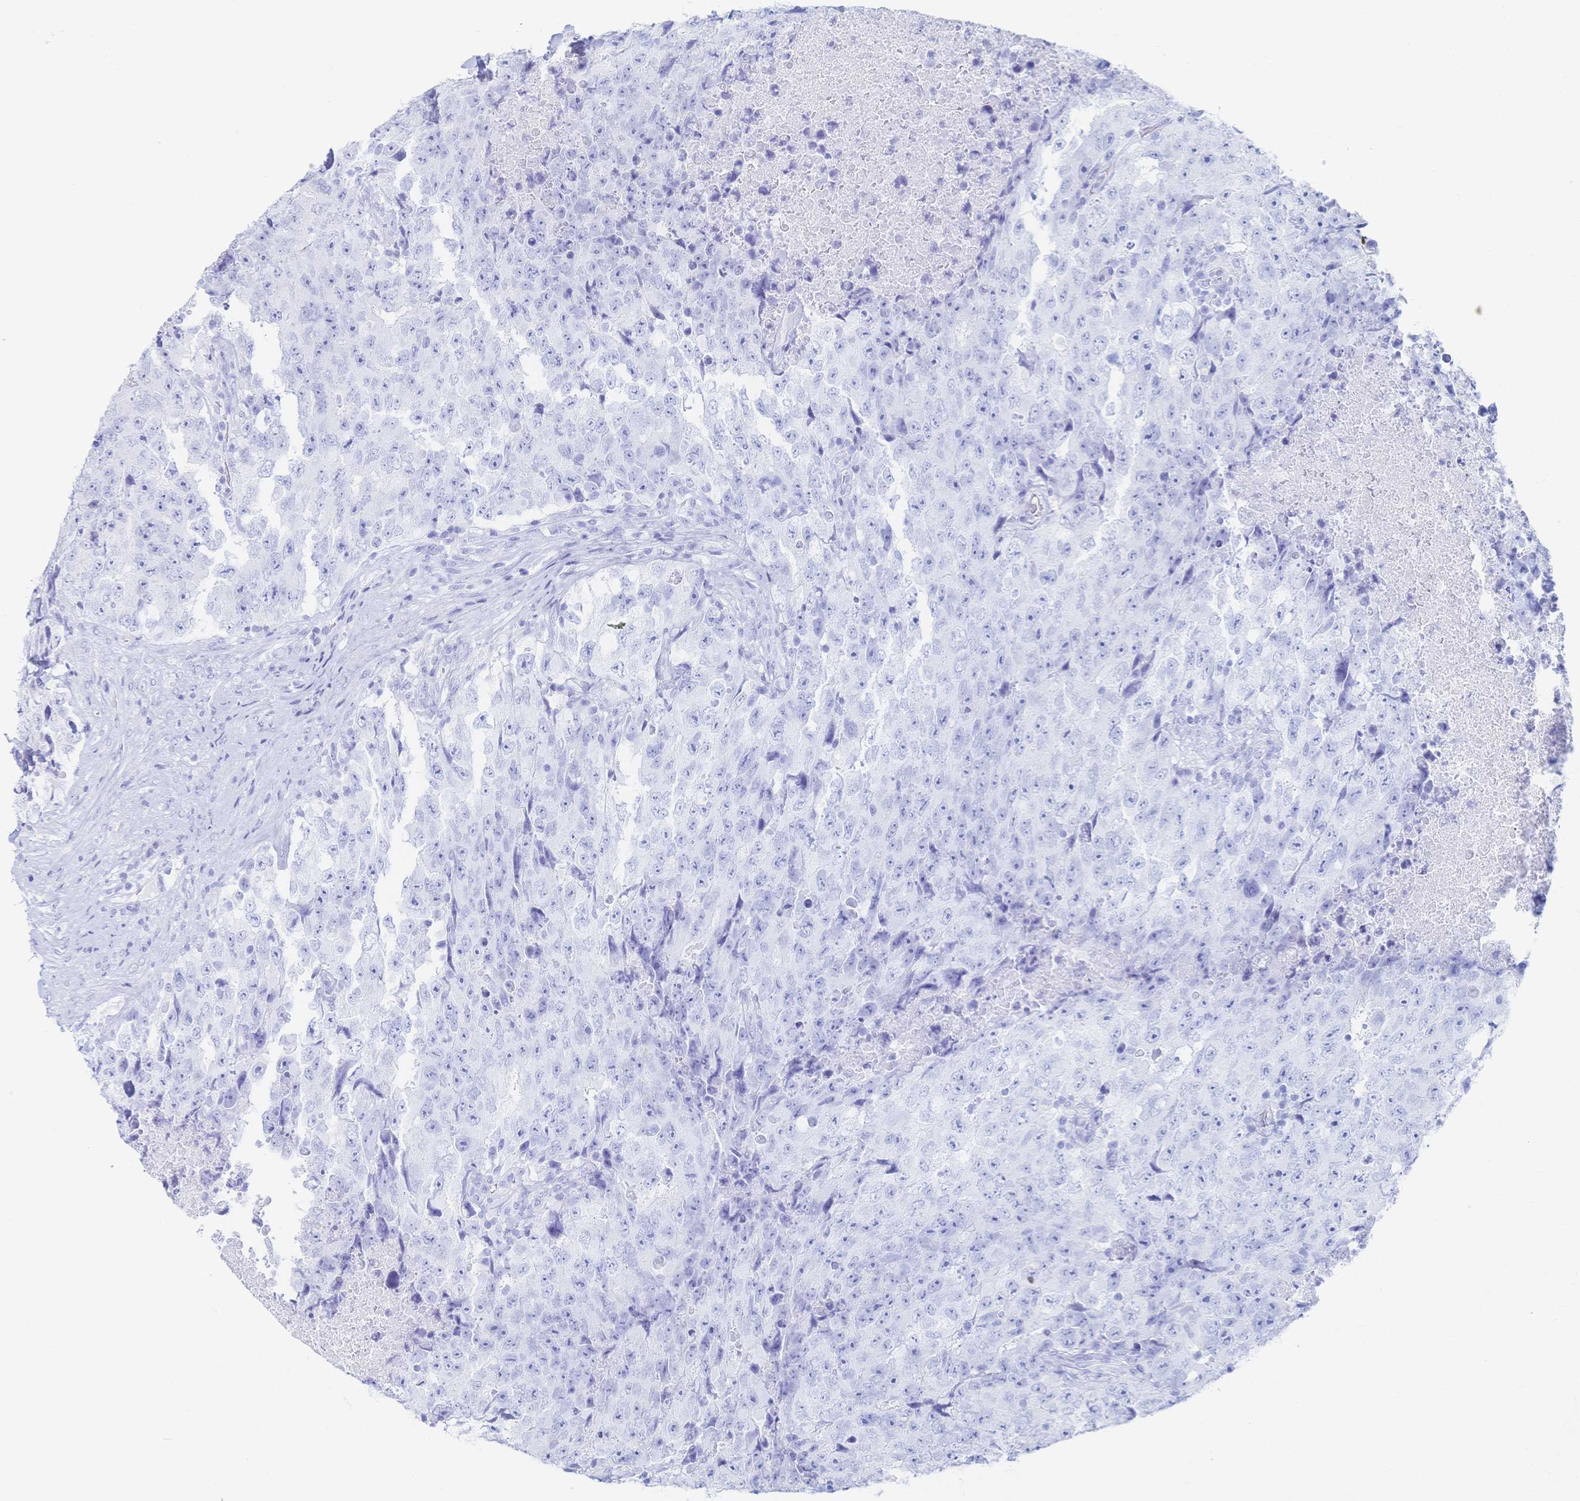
{"staining": {"intensity": "negative", "quantity": "none", "location": "none"}, "tissue": "testis cancer", "cell_type": "Tumor cells", "image_type": "cancer", "snomed": [{"axis": "morphology", "description": "Carcinoma, Embryonal, NOS"}, {"axis": "topography", "description": "Testis"}], "caption": "Testis cancer (embryonal carcinoma) stained for a protein using IHC shows no staining tumor cells.", "gene": "IL2RB", "patient": {"sex": "male", "age": 24}}